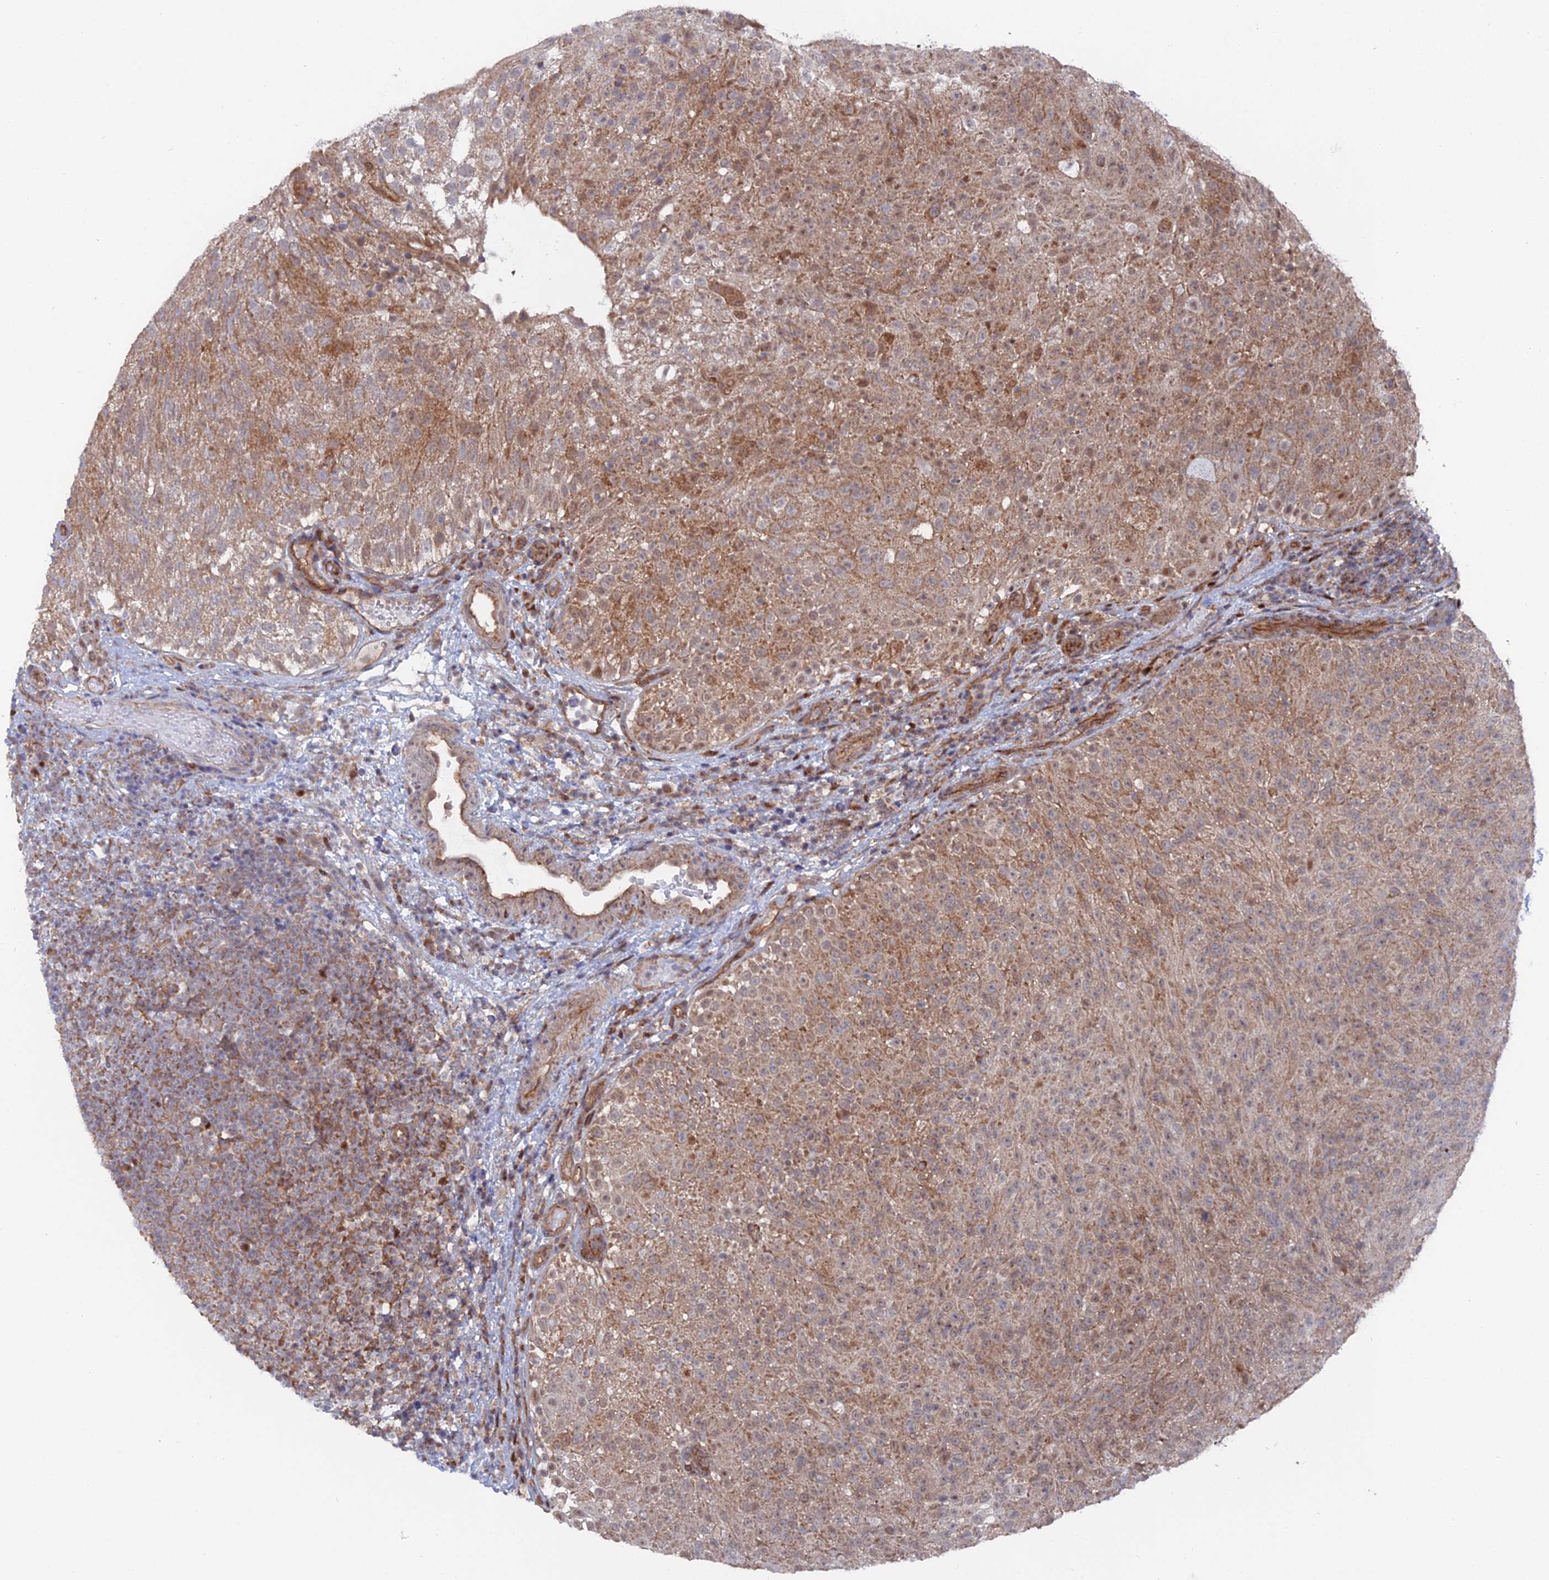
{"staining": {"intensity": "moderate", "quantity": "25%-75%", "location": "cytoplasmic/membranous"}, "tissue": "urothelial cancer", "cell_type": "Tumor cells", "image_type": "cancer", "snomed": [{"axis": "morphology", "description": "Urothelial carcinoma, Low grade"}, {"axis": "topography", "description": "Urinary bladder"}], "caption": "High-magnification brightfield microscopy of urothelial cancer stained with DAB (brown) and counterstained with hematoxylin (blue). tumor cells exhibit moderate cytoplasmic/membranous positivity is present in approximately25%-75% of cells. (Stains: DAB (3,3'-diaminobenzidine) in brown, nuclei in blue, Microscopy: brightfield microscopy at high magnification).", "gene": "UNC5D", "patient": {"sex": "male", "age": 78}}